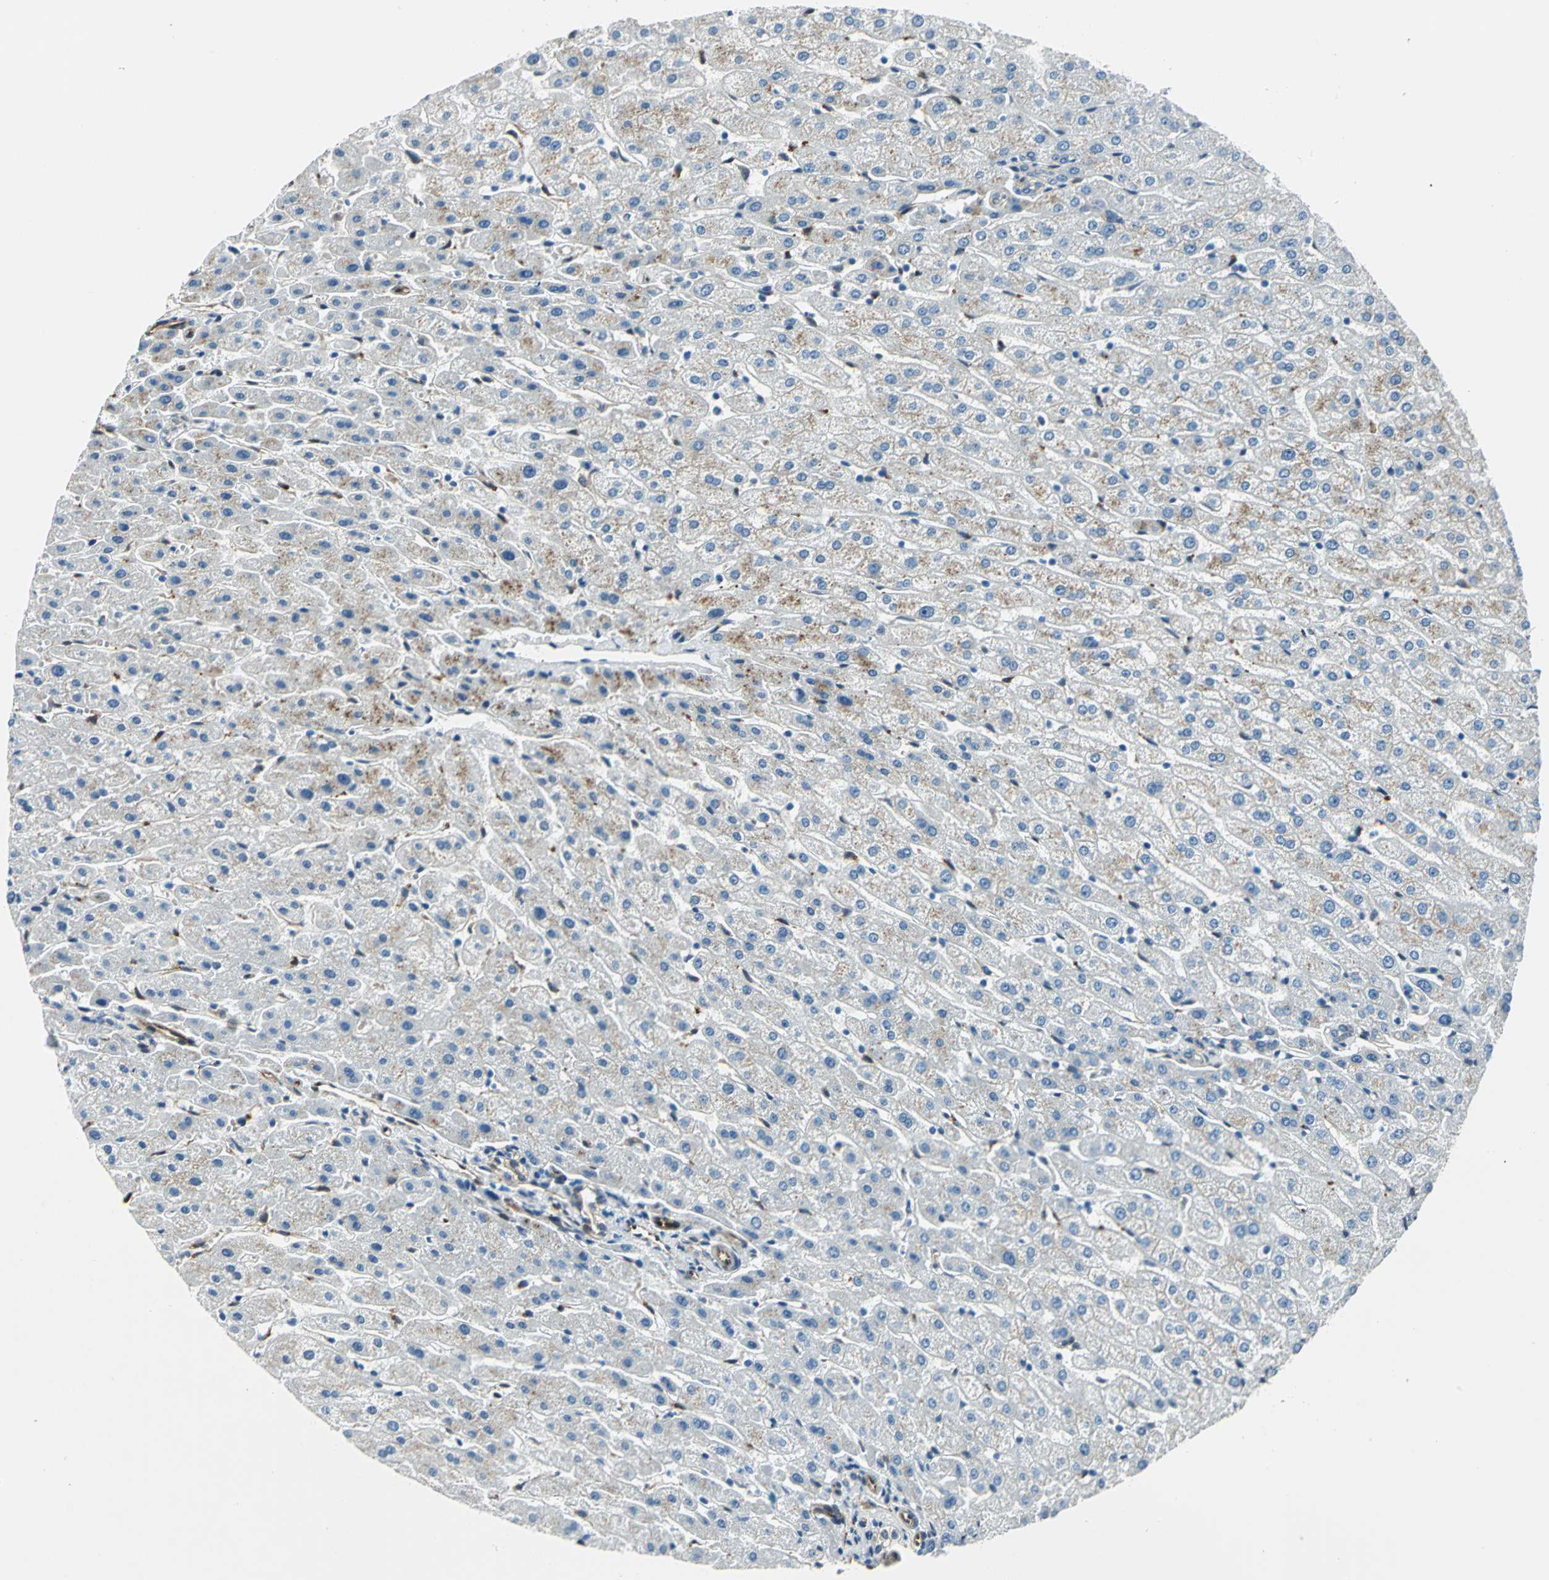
{"staining": {"intensity": "weak", "quantity": "25%-75%", "location": "cytoplasmic/membranous"}, "tissue": "liver", "cell_type": "Cholangiocytes", "image_type": "normal", "snomed": [{"axis": "morphology", "description": "Normal tissue, NOS"}, {"axis": "morphology", "description": "Fibrosis, NOS"}, {"axis": "topography", "description": "Liver"}], "caption": "Human liver stained with a brown dye displays weak cytoplasmic/membranous positive staining in about 25%-75% of cholangiocytes.", "gene": "HSPB1", "patient": {"sex": "female", "age": 29}}